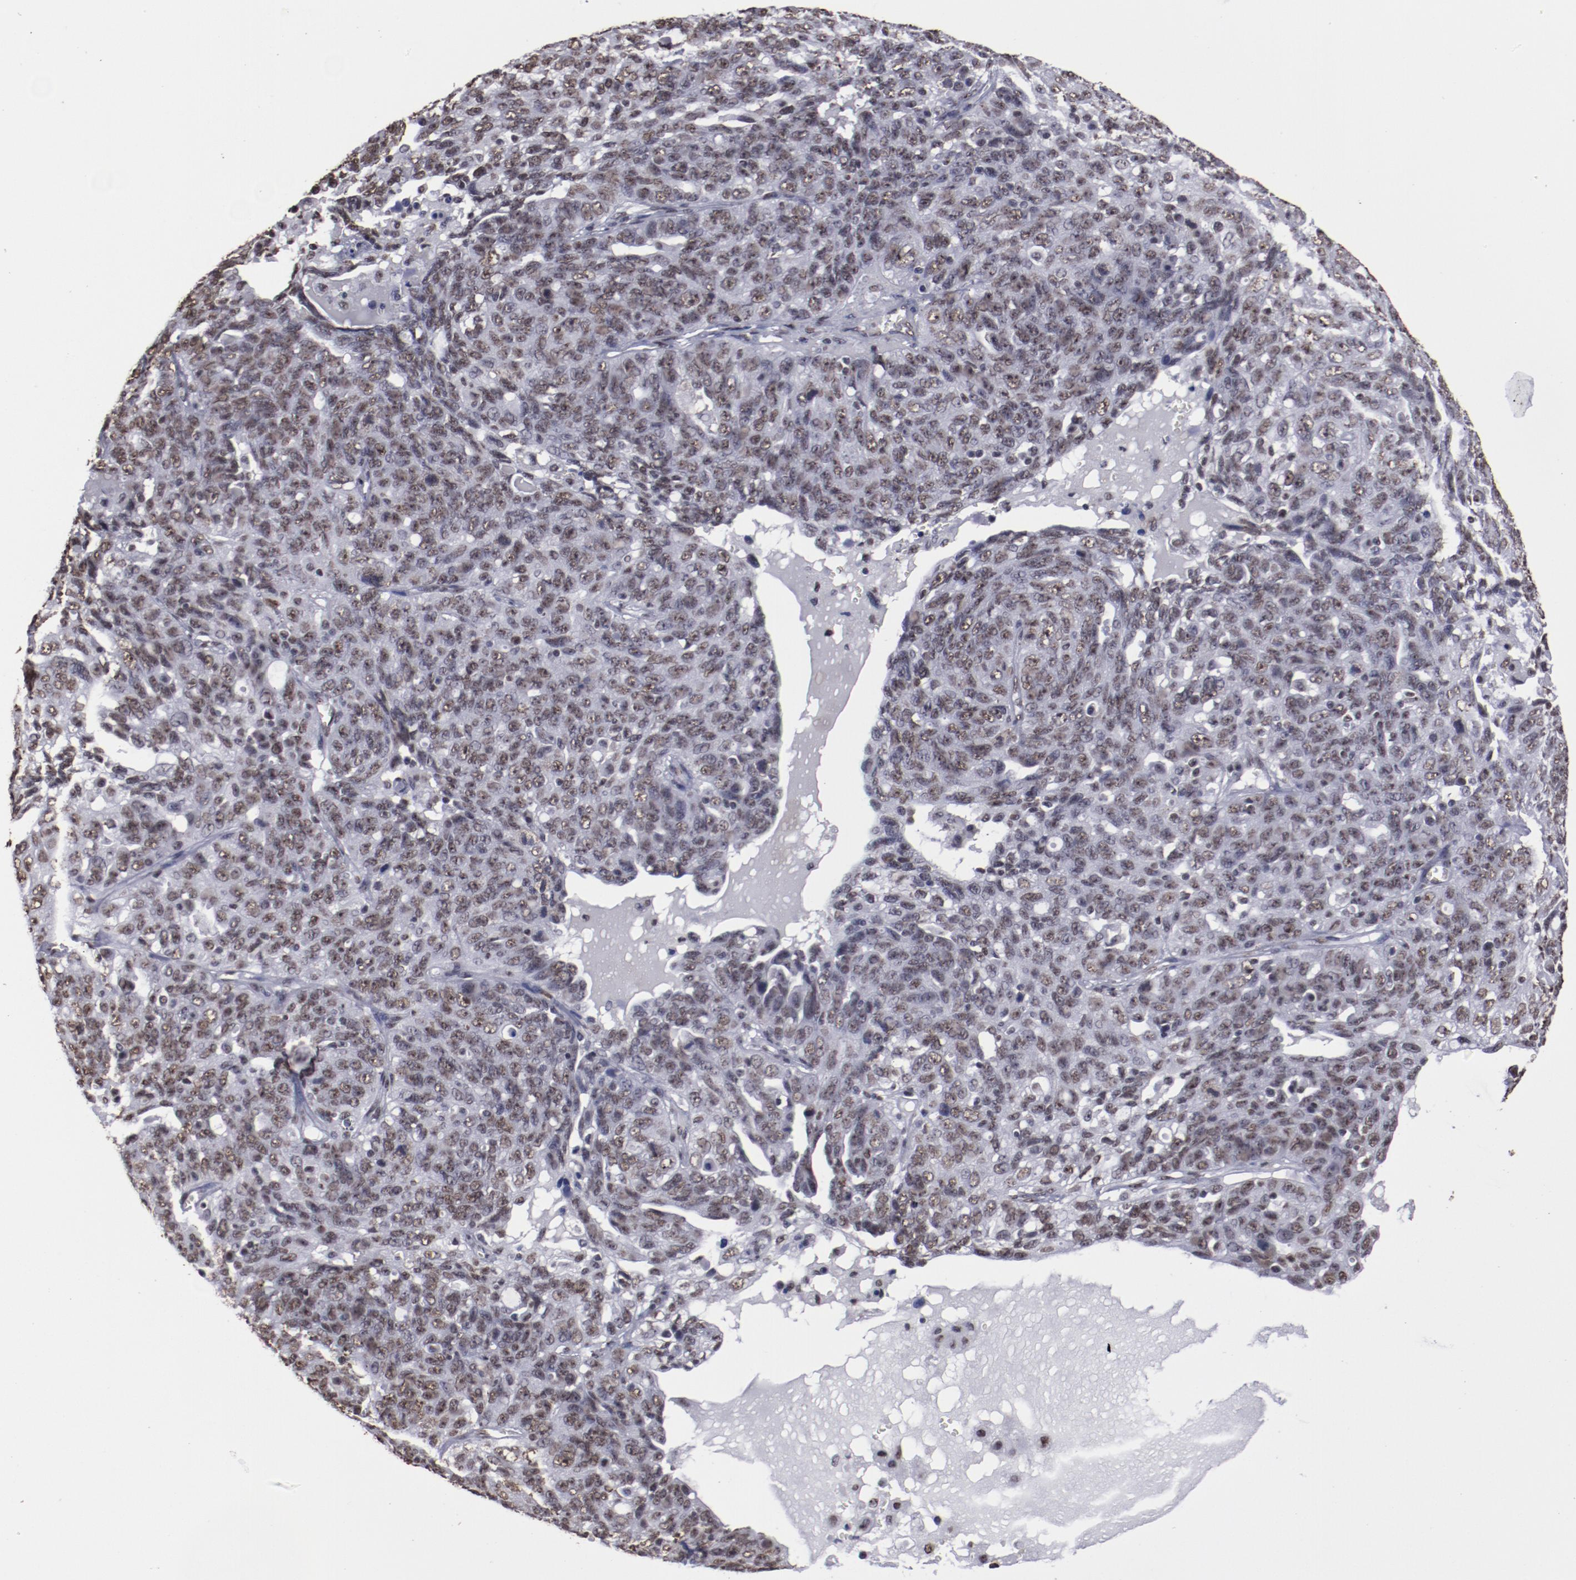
{"staining": {"intensity": "moderate", "quantity": ">75%", "location": "nuclear"}, "tissue": "ovarian cancer", "cell_type": "Tumor cells", "image_type": "cancer", "snomed": [{"axis": "morphology", "description": "Cystadenocarcinoma, serous, NOS"}, {"axis": "topography", "description": "Ovary"}], "caption": "Ovarian cancer (serous cystadenocarcinoma) was stained to show a protein in brown. There is medium levels of moderate nuclear expression in about >75% of tumor cells.", "gene": "HNRNPA2B1", "patient": {"sex": "female", "age": 71}}